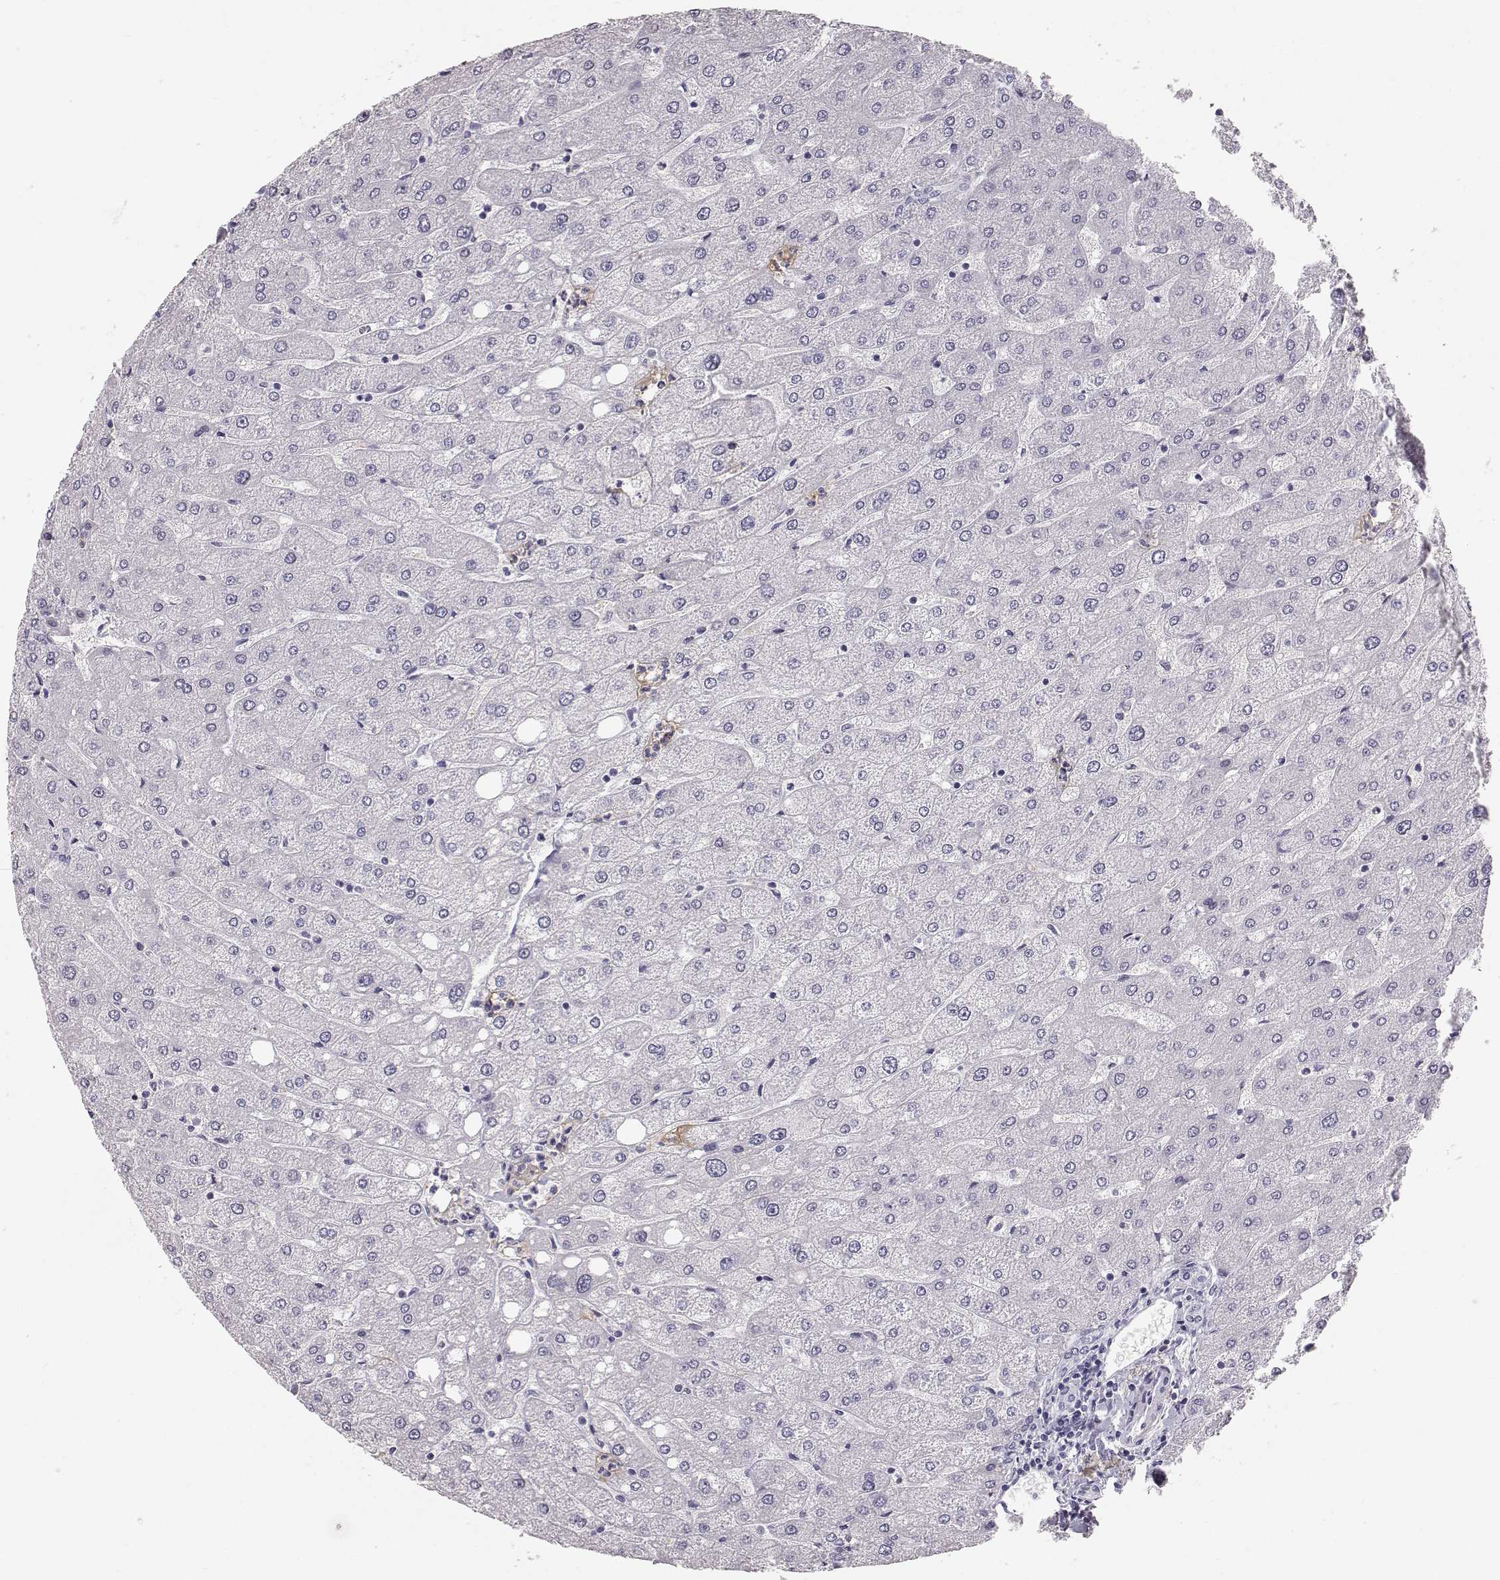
{"staining": {"intensity": "negative", "quantity": "none", "location": "none"}, "tissue": "liver", "cell_type": "Cholangiocytes", "image_type": "normal", "snomed": [{"axis": "morphology", "description": "Normal tissue, NOS"}, {"axis": "topography", "description": "Liver"}], "caption": "High magnification brightfield microscopy of benign liver stained with DAB (brown) and counterstained with hematoxylin (blue): cholangiocytes show no significant staining. The staining is performed using DAB (3,3'-diaminobenzidine) brown chromogen with nuclei counter-stained in using hematoxylin.", "gene": "KRTAP16", "patient": {"sex": "male", "age": 67}}